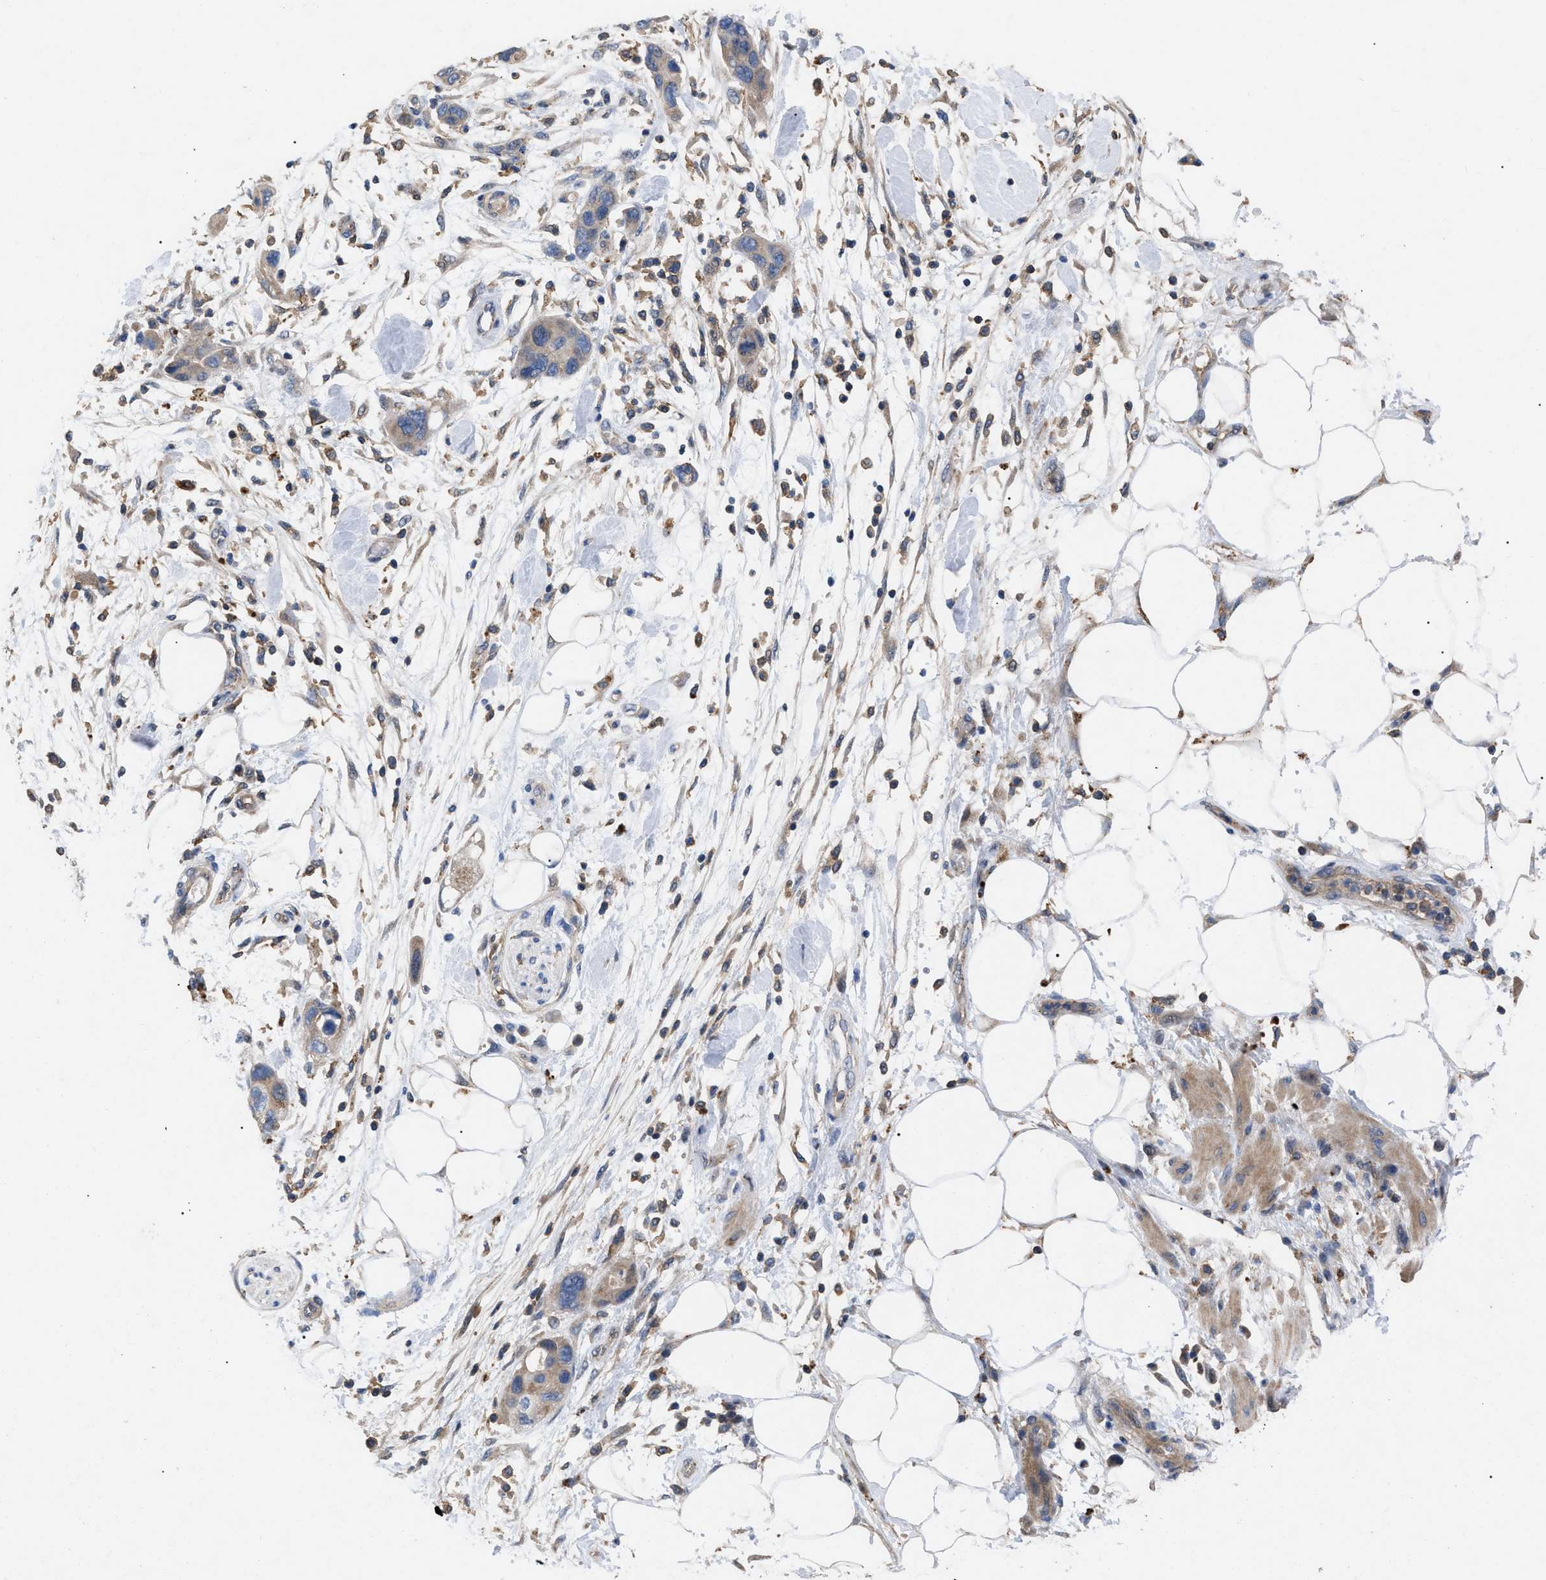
{"staining": {"intensity": "weak", "quantity": ">75%", "location": "cytoplasmic/membranous"}, "tissue": "pancreatic cancer", "cell_type": "Tumor cells", "image_type": "cancer", "snomed": [{"axis": "morphology", "description": "Normal tissue, NOS"}, {"axis": "morphology", "description": "Adenocarcinoma, NOS"}, {"axis": "topography", "description": "Pancreas"}], "caption": "Immunohistochemistry staining of adenocarcinoma (pancreatic), which displays low levels of weak cytoplasmic/membranous expression in approximately >75% of tumor cells indicating weak cytoplasmic/membranous protein positivity. The staining was performed using DAB (brown) for protein detection and nuclei were counterstained in hematoxylin (blue).", "gene": "FAM171A2", "patient": {"sex": "female", "age": 71}}